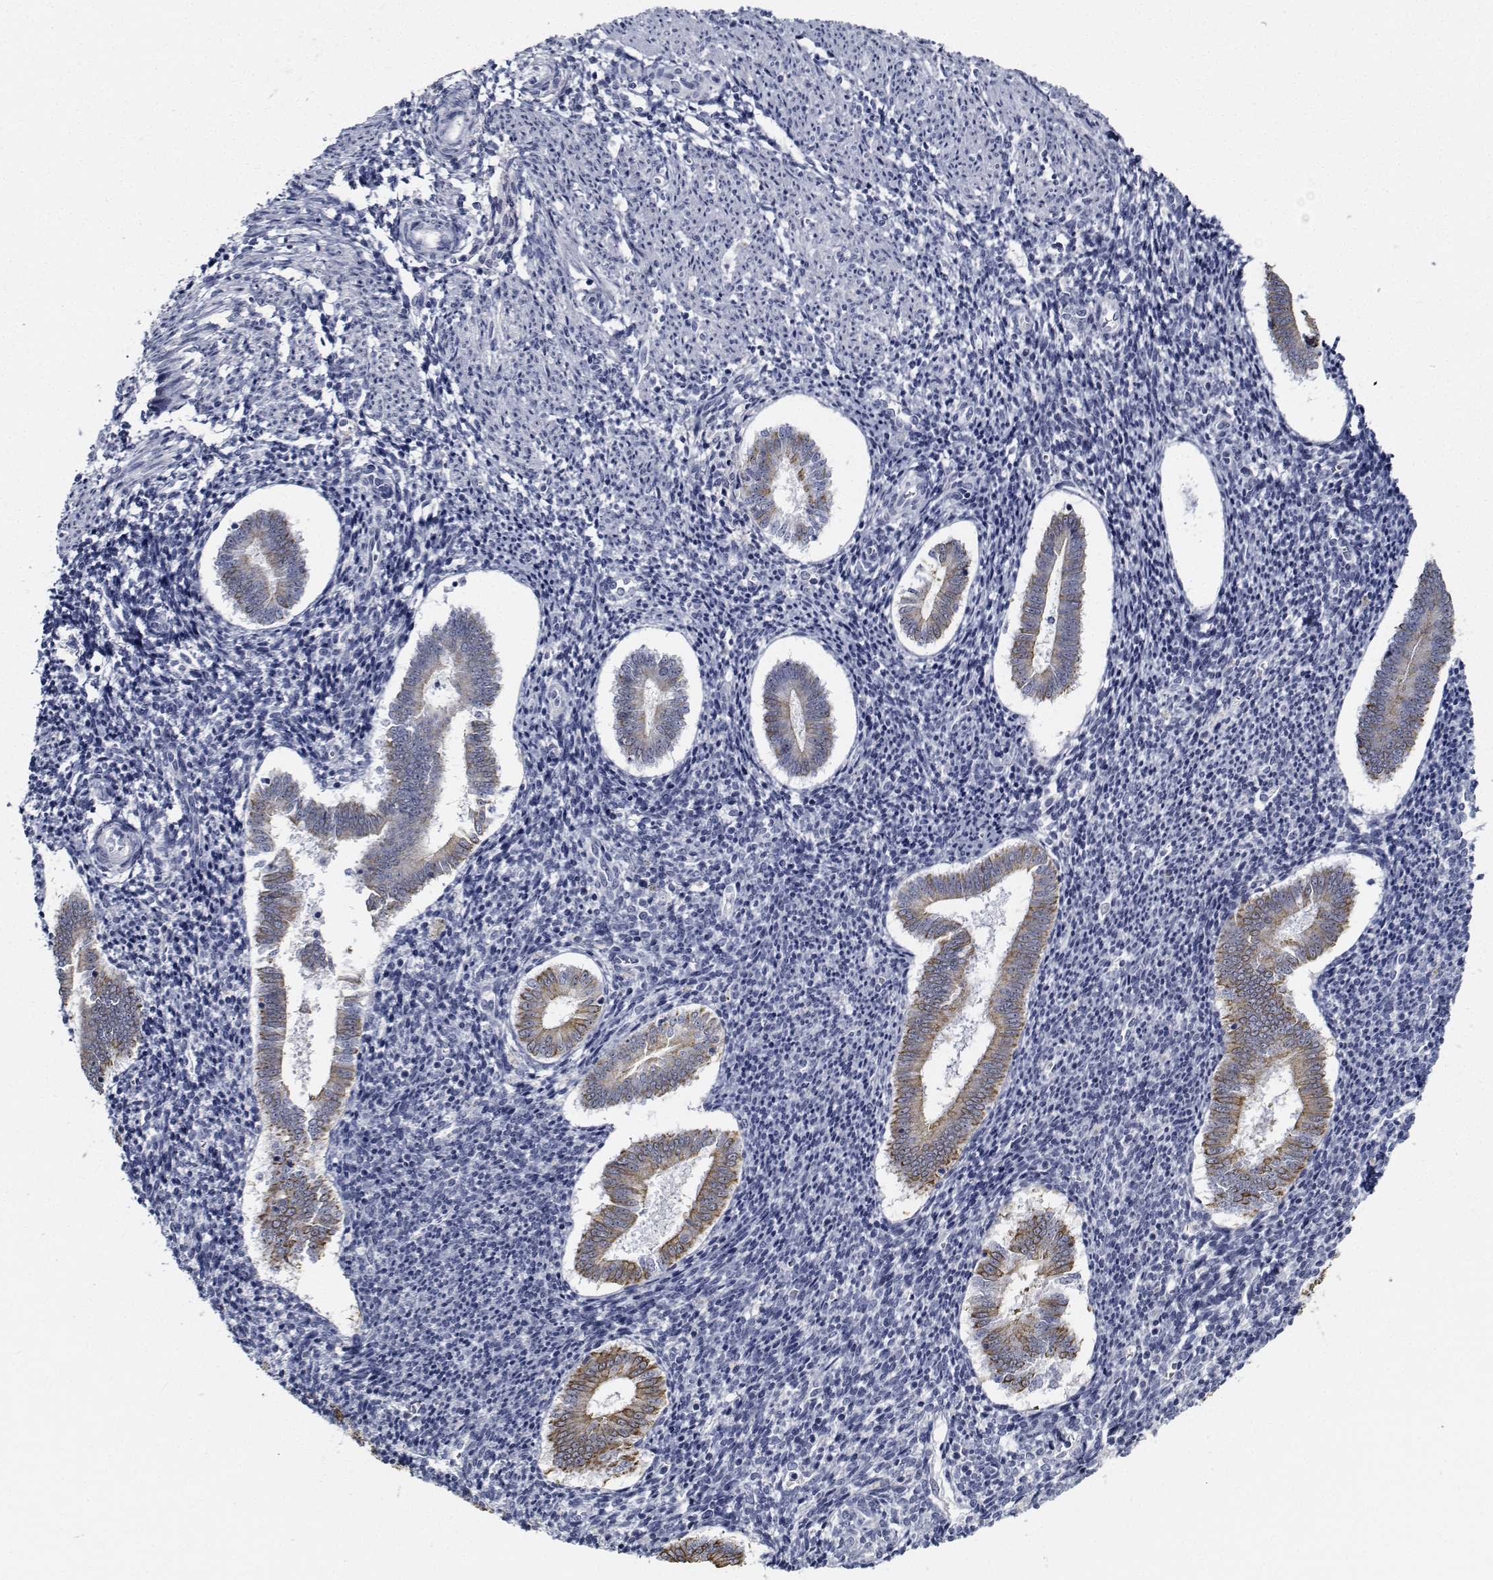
{"staining": {"intensity": "negative", "quantity": "none", "location": "none"}, "tissue": "endometrium", "cell_type": "Cells in endometrial stroma", "image_type": "normal", "snomed": [{"axis": "morphology", "description": "Normal tissue, NOS"}, {"axis": "topography", "description": "Endometrium"}], "caption": "Image shows no protein expression in cells in endometrial stroma of unremarkable endometrium. Nuclei are stained in blue.", "gene": "NVL", "patient": {"sex": "female", "age": 25}}